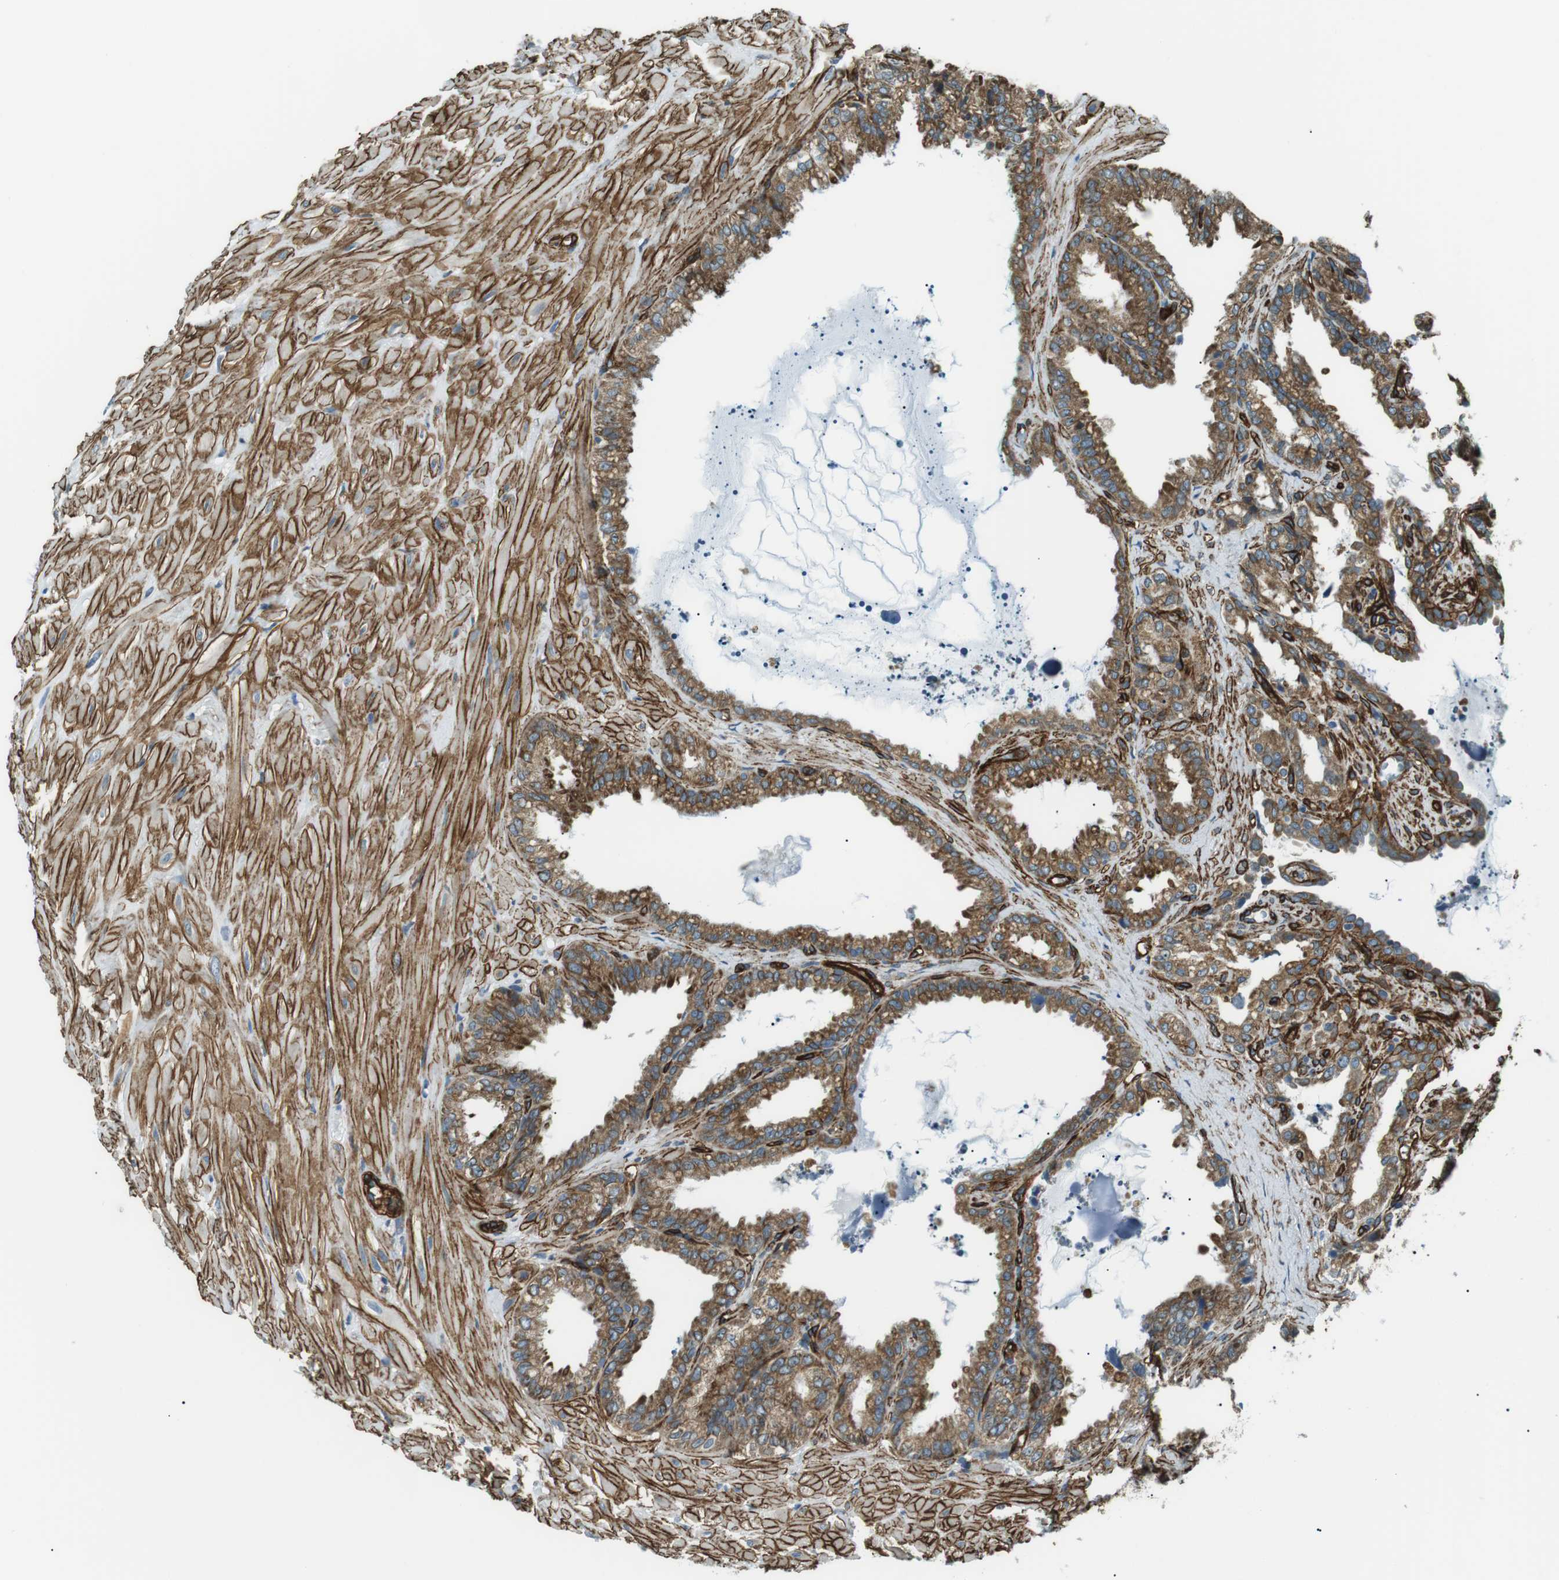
{"staining": {"intensity": "moderate", "quantity": ">75%", "location": "cytoplasmic/membranous"}, "tissue": "seminal vesicle", "cell_type": "Glandular cells", "image_type": "normal", "snomed": [{"axis": "morphology", "description": "Normal tissue, NOS"}, {"axis": "topography", "description": "Seminal veicle"}], "caption": "Protein expression analysis of normal human seminal vesicle reveals moderate cytoplasmic/membranous positivity in about >75% of glandular cells. (DAB IHC with brightfield microscopy, high magnification).", "gene": "ODR4", "patient": {"sex": "male", "age": 64}}